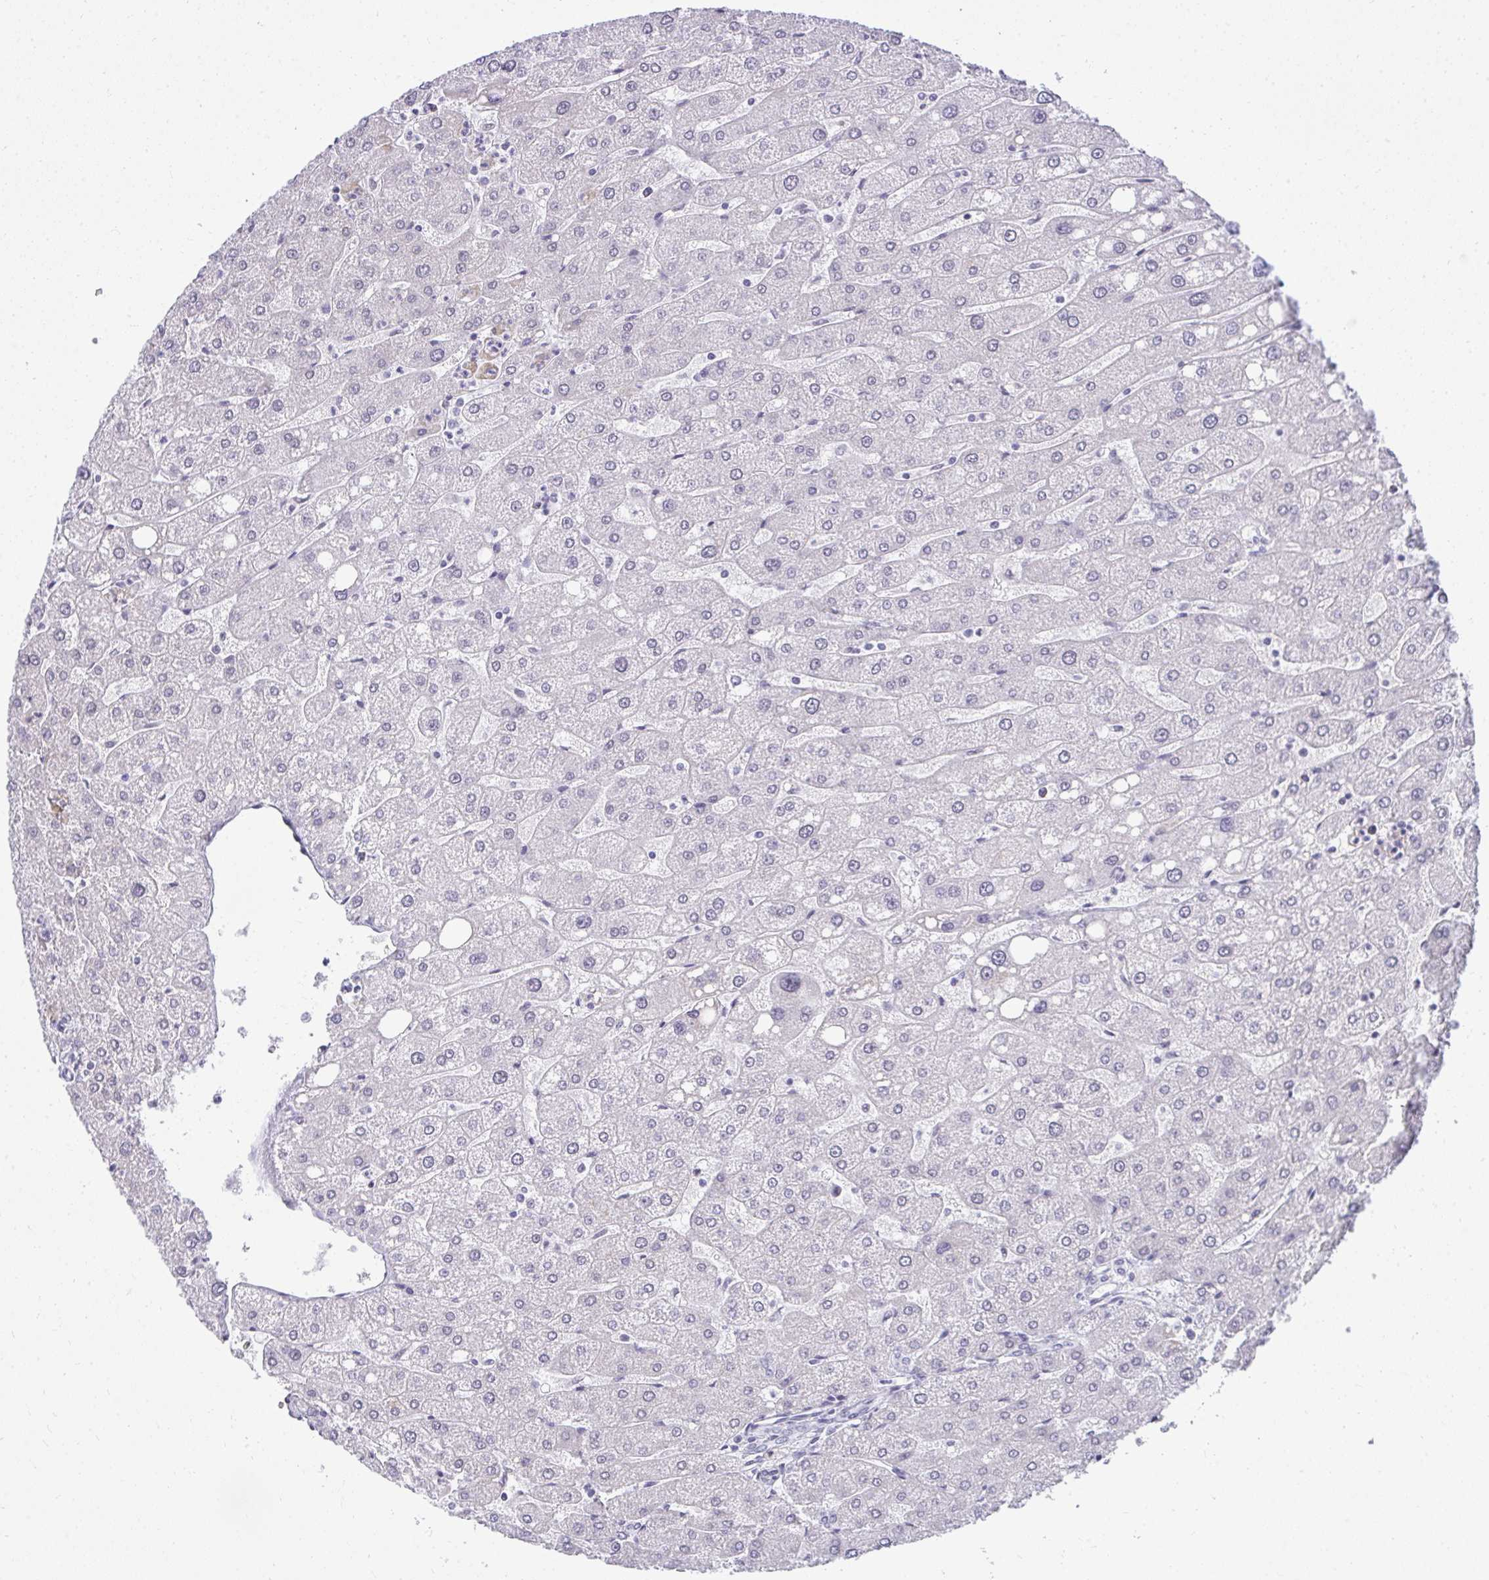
{"staining": {"intensity": "negative", "quantity": "none", "location": "none"}, "tissue": "liver", "cell_type": "Cholangiocytes", "image_type": "normal", "snomed": [{"axis": "morphology", "description": "Normal tissue, NOS"}, {"axis": "topography", "description": "Liver"}], "caption": "Cholangiocytes show no significant protein expression in normal liver. (Stains: DAB (3,3'-diaminobenzidine) immunohistochemistry (IHC) with hematoxylin counter stain, Microscopy: brightfield microscopy at high magnification).", "gene": "PLA2G1B", "patient": {"sex": "male", "age": 67}}